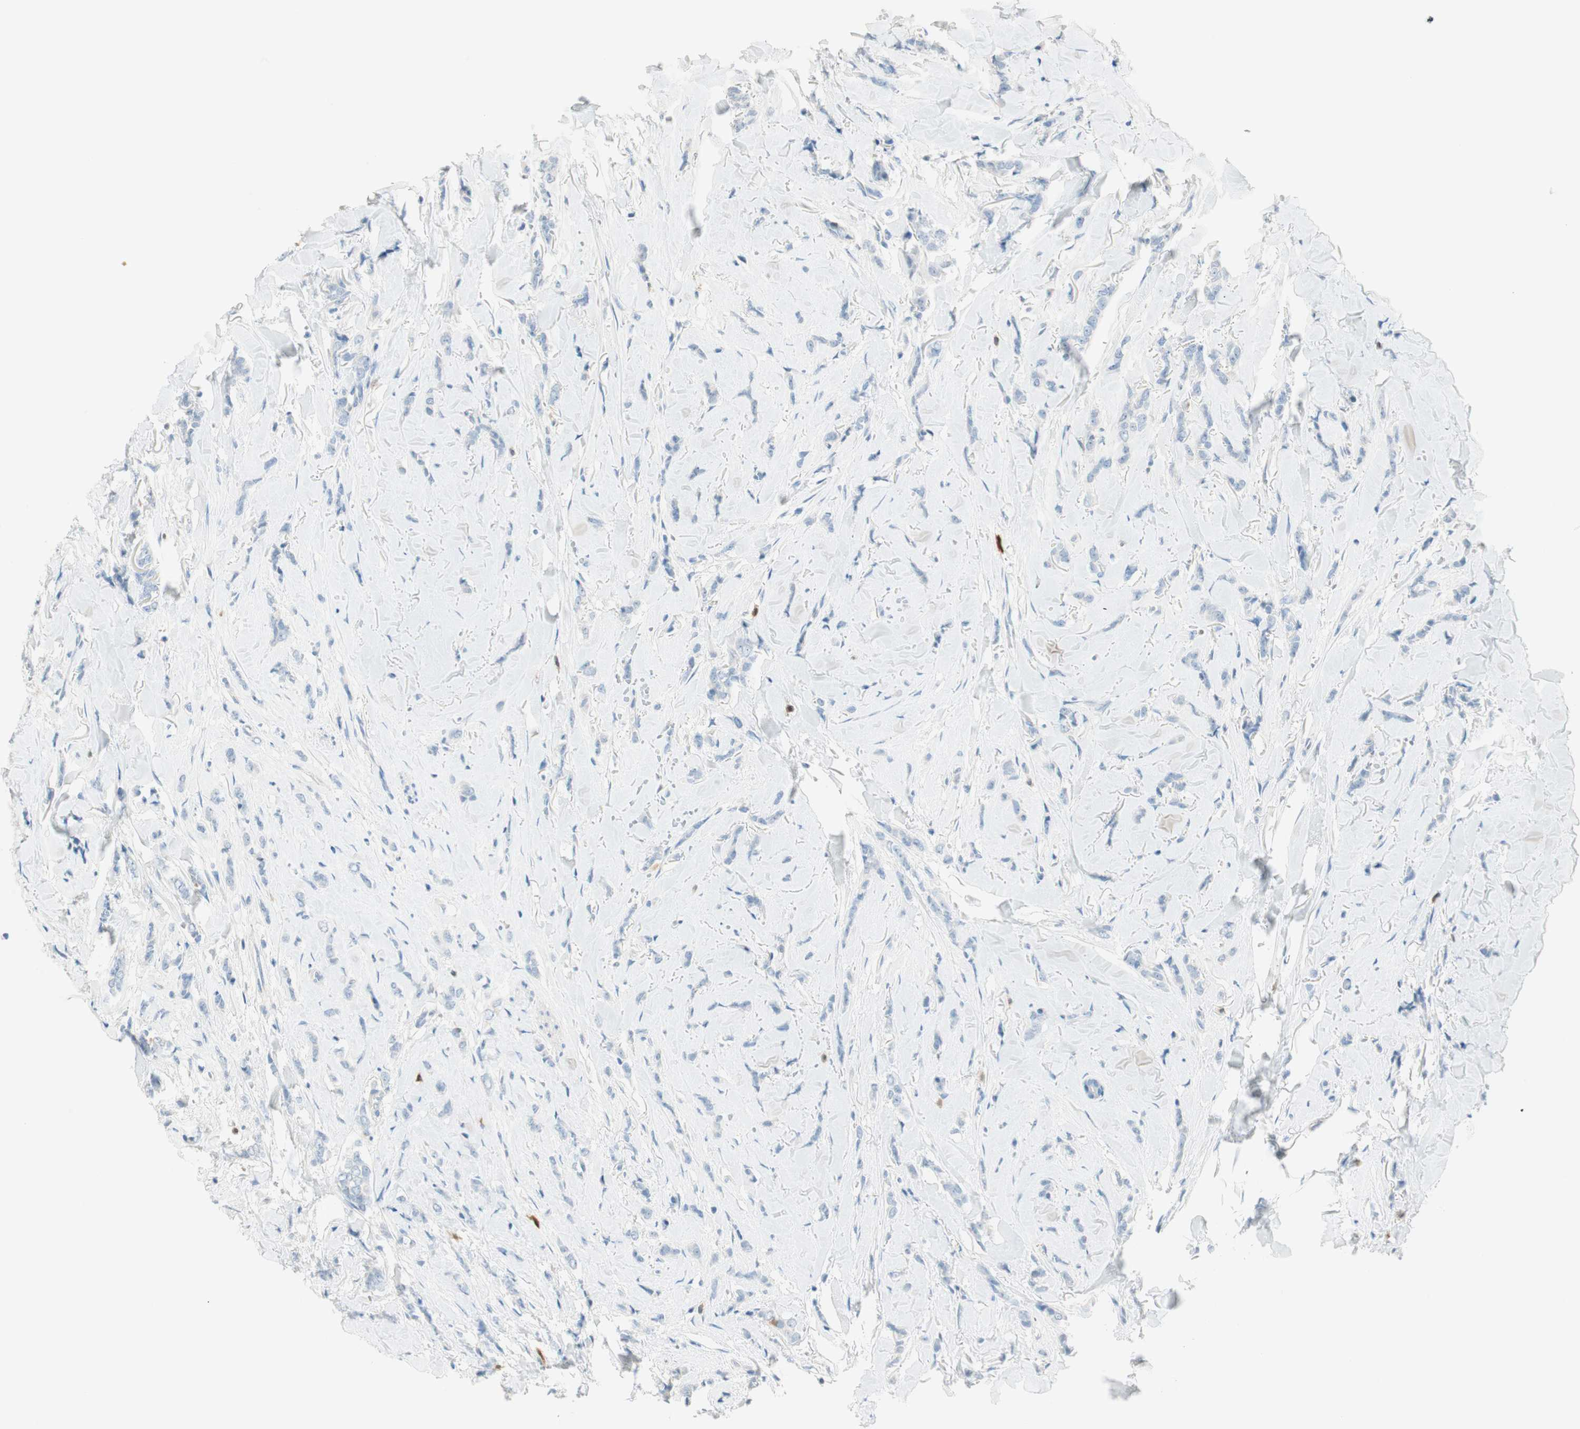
{"staining": {"intensity": "negative", "quantity": "none", "location": "none"}, "tissue": "breast cancer", "cell_type": "Tumor cells", "image_type": "cancer", "snomed": [{"axis": "morphology", "description": "Lobular carcinoma"}, {"axis": "topography", "description": "Skin"}, {"axis": "topography", "description": "Breast"}], "caption": "Immunohistochemical staining of human breast lobular carcinoma reveals no significant positivity in tumor cells.", "gene": "HPGD", "patient": {"sex": "female", "age": 46}}